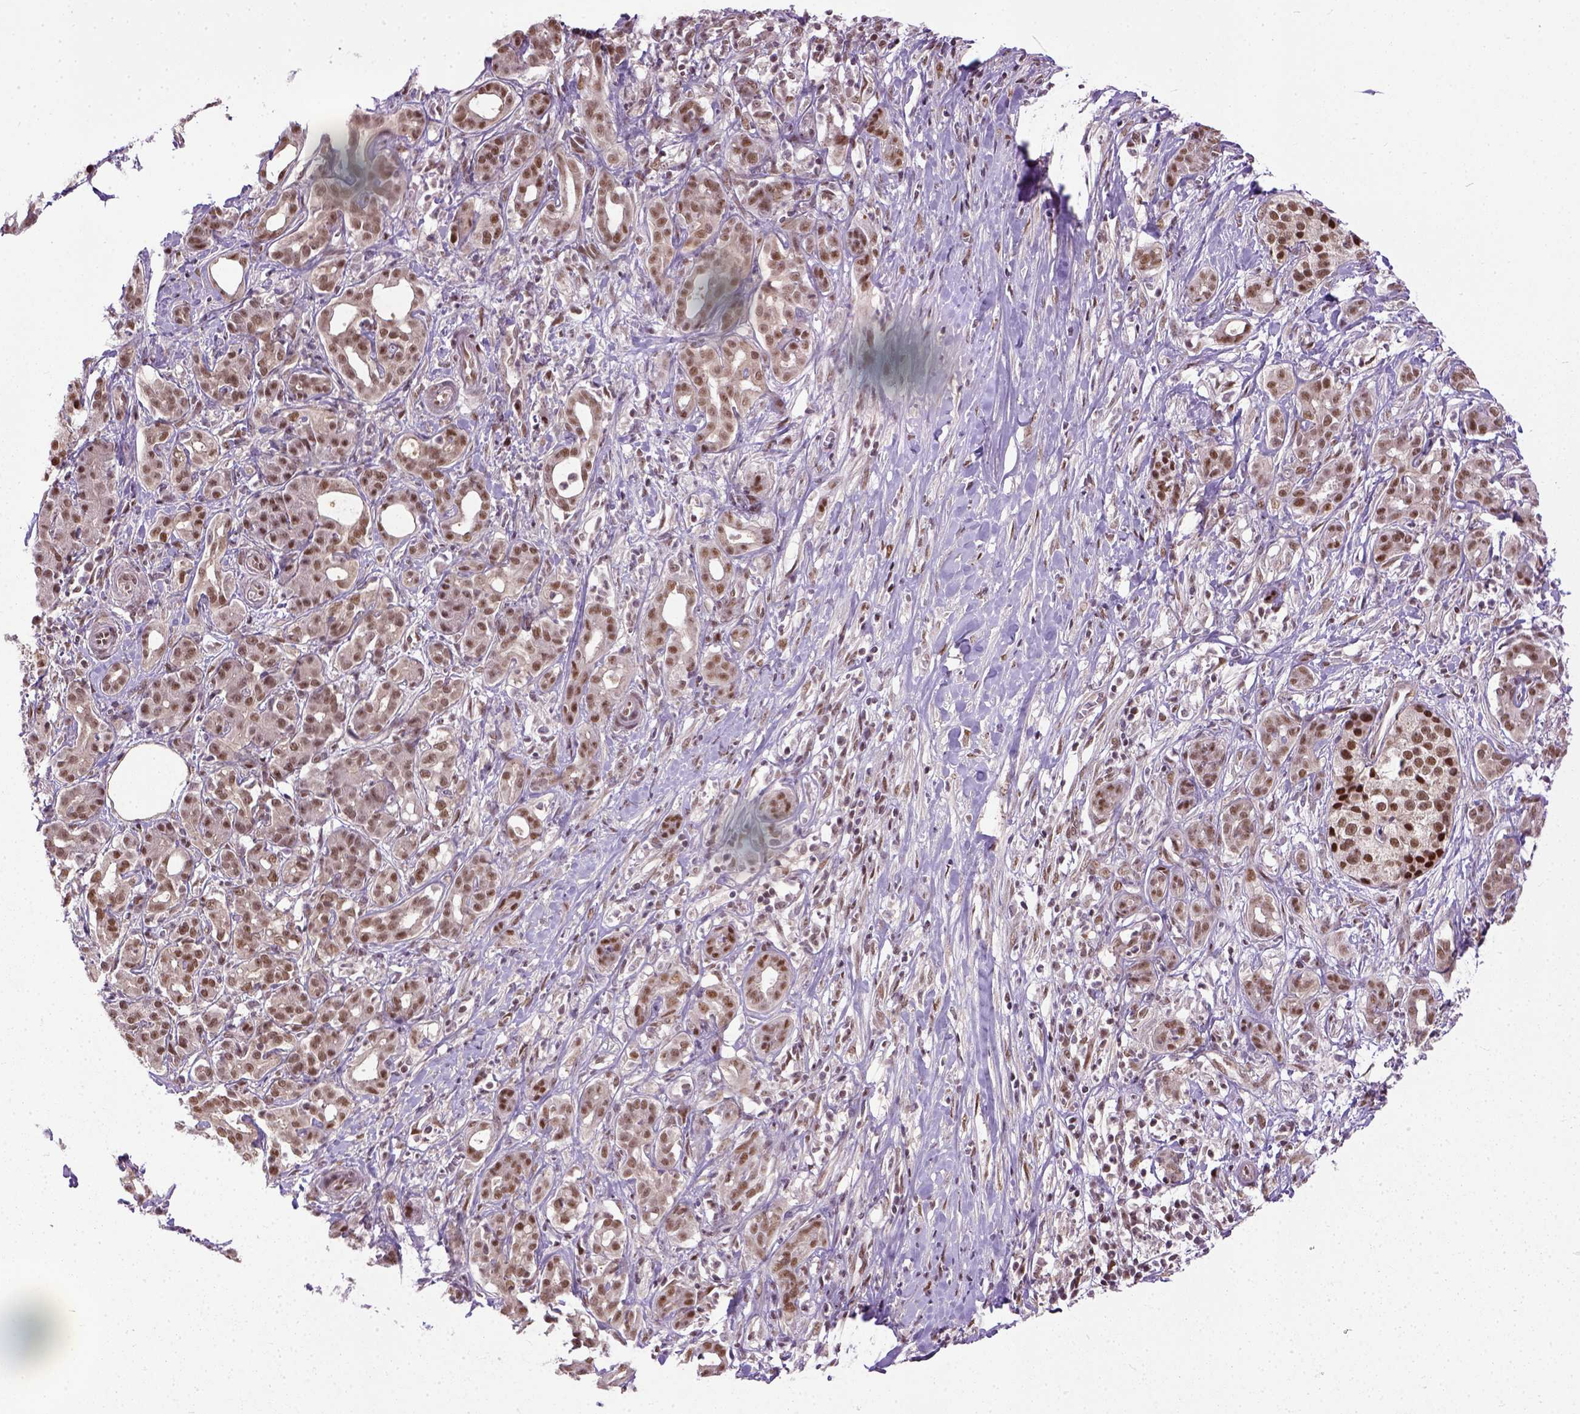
{"staining": {"intensity": "moderate", "quantity": ">75%", "location": "nuclear"}, "tissue": "pancreatic cancer", "cell_type": "Tumor cells", "image_type": "cancer", "snomed": [{"axis": "morphology", "description": "Adenocarcinoma, NOS"}, {"axis": "topography", "description": "Pancreas"}], "caption": "Pancreatic adenocarcinoma tissue reveals moderate nuclear staining in about >75% of tumor cells", "gene": "UBA3", "patient": {"sex": "male", "age": 61}}